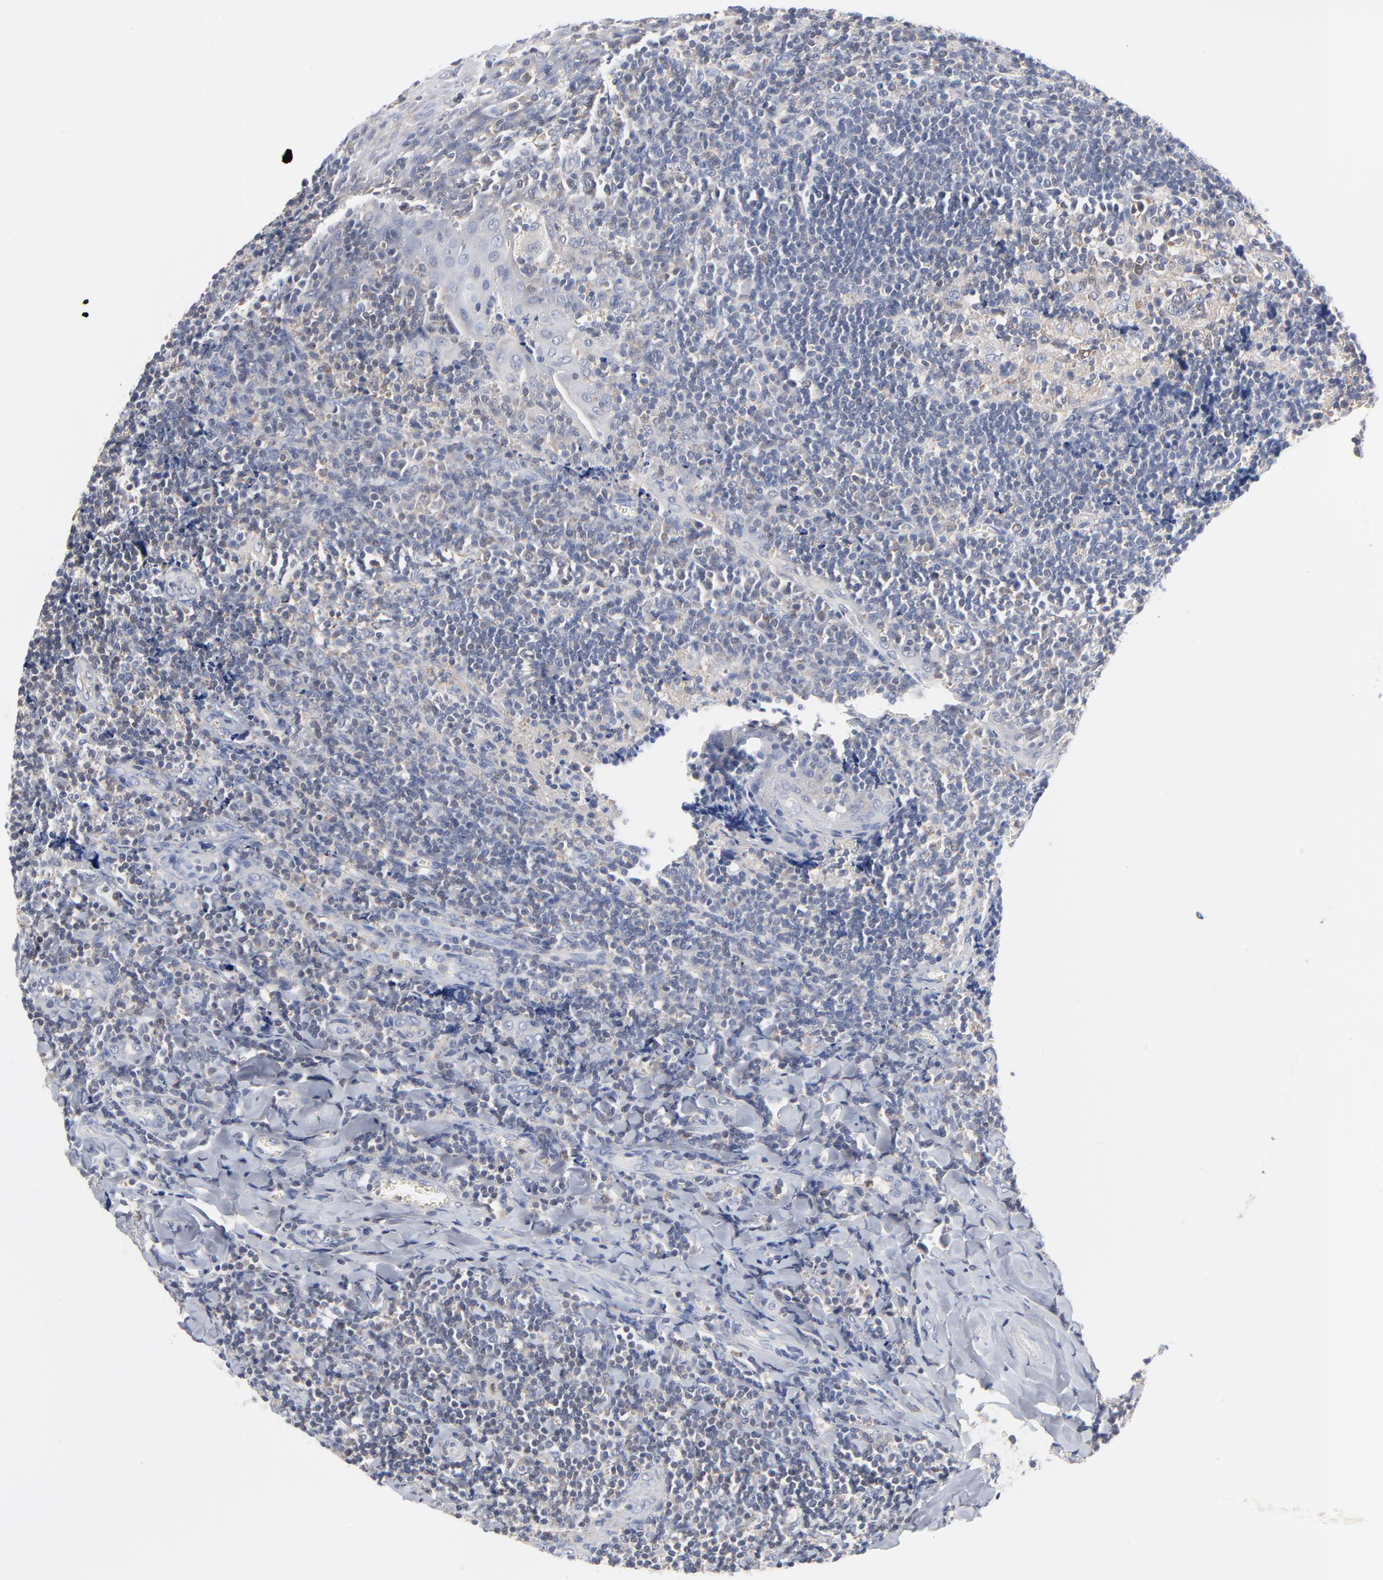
{"staining": {"intensity": "moderate", "quantity": ">75%", "location": "cytoplasmic/membranous"}, "tissue": "tonsil", "cell_type": "Germinal center cells", "image_type": "normal", "snomed": [{"axis": "morphology", "description": "Normal tissue, NOS"}, {"axis": "topography", "description": "Tonsil"}], "caption": "IHC micrograph of normal human tonsil stained for a protein (brown), which shows medium levels of moderate cytoplasmic/membranous positivity in approximately >75% of germinal center cells.", "gene": "CAB39L", "patient": {"sex": "male", "age": 20}}